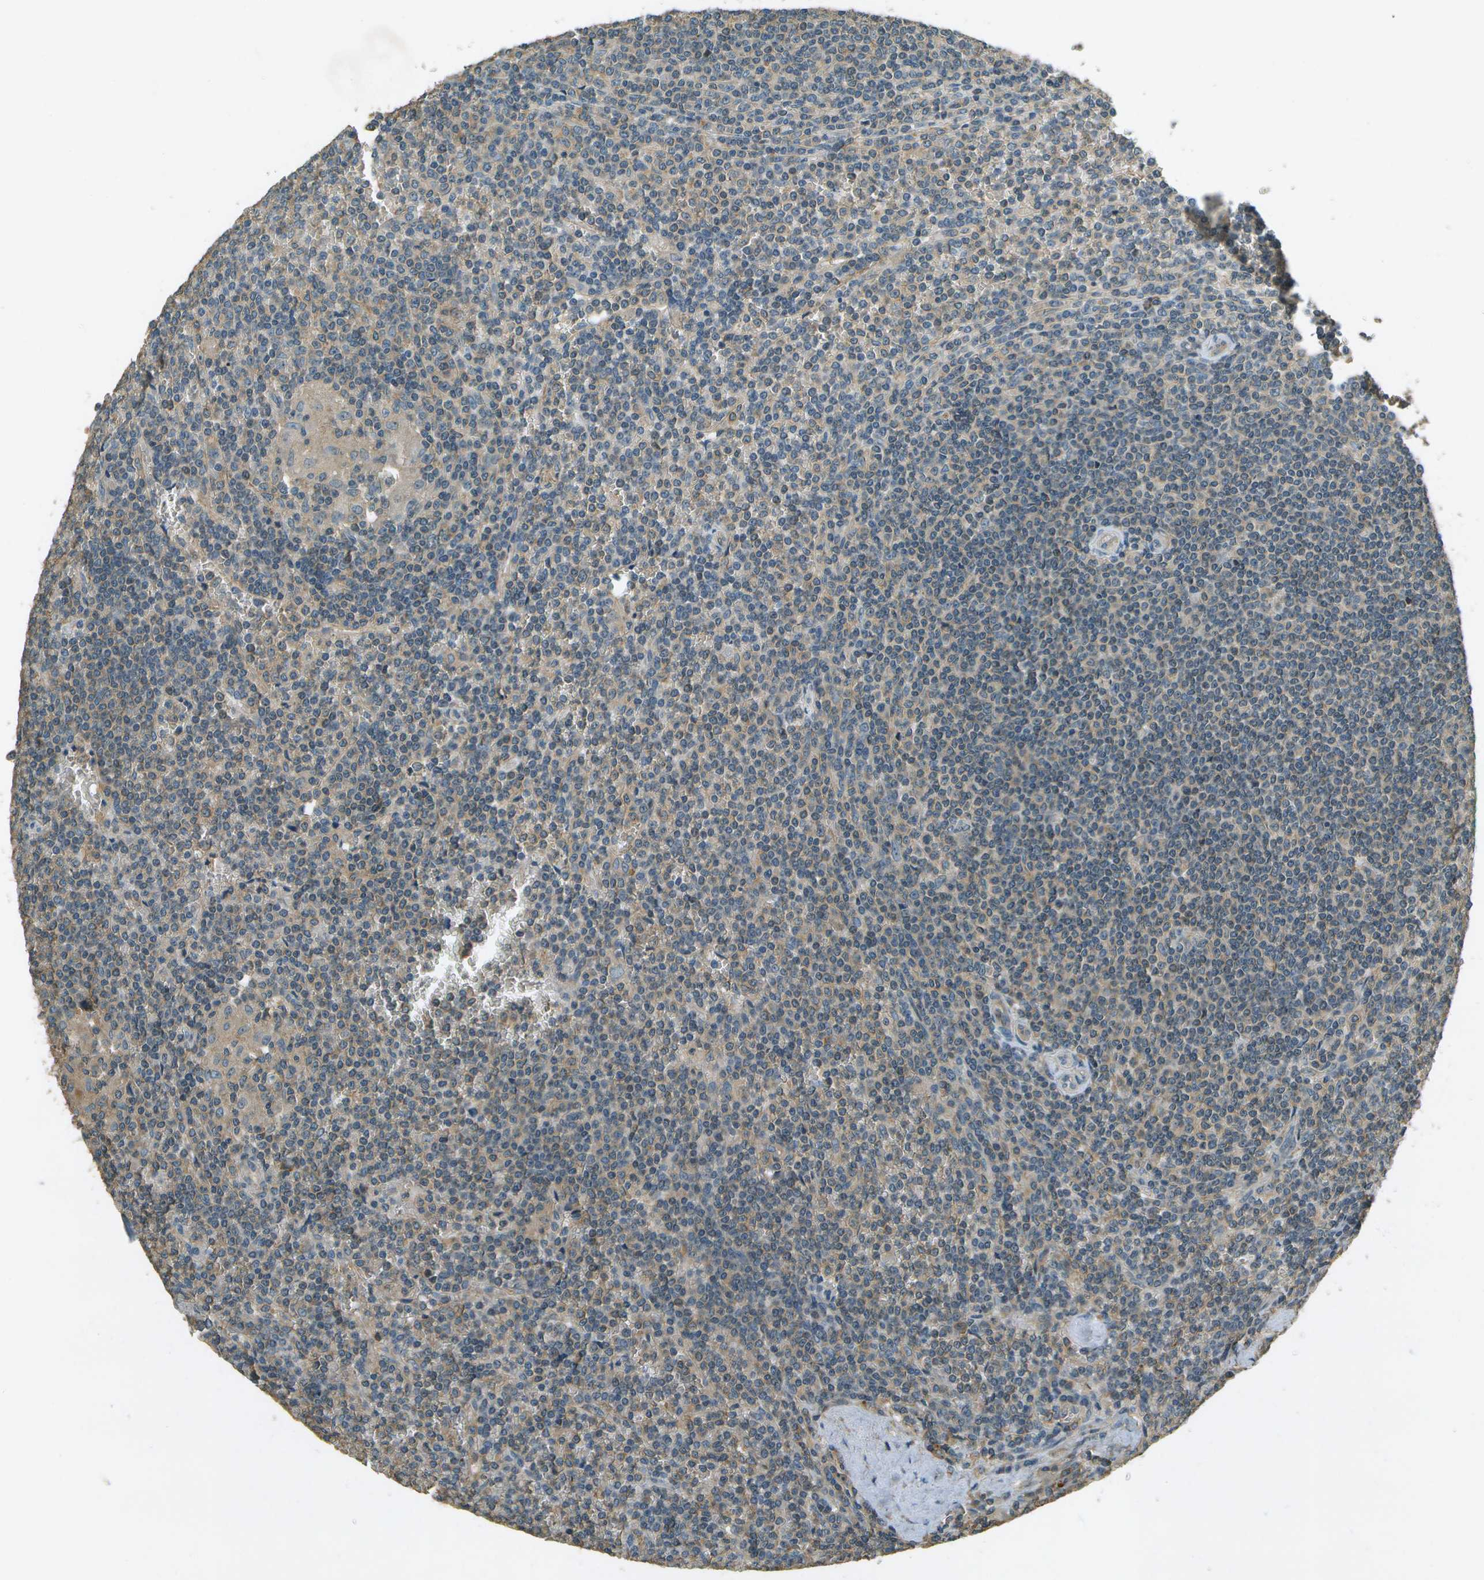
{"staining": {"intensity": "weak", "quantity": "25%-75%", "location": "cytoplasmic/membranous"}, "tissue": "lymphoma", "cell_type": "Tumor cells", "image_type": "cancer", "snomed": [{"axis": "morphology", "description": "Malignant lymphoma, non-Hodgkin's type, Low grade"}, {"axis": "topography", "description": "Spleen"}], "caption": "Immunohistochemical staining of human low-grade malignant lymphoma, non-Hodgkin's type shows weak cytoplasmic/membranous protein staining in about 25%-75% of tumor cells.", "gene": "NUDT4", "patient": {"sex": "female", "age": 19}}